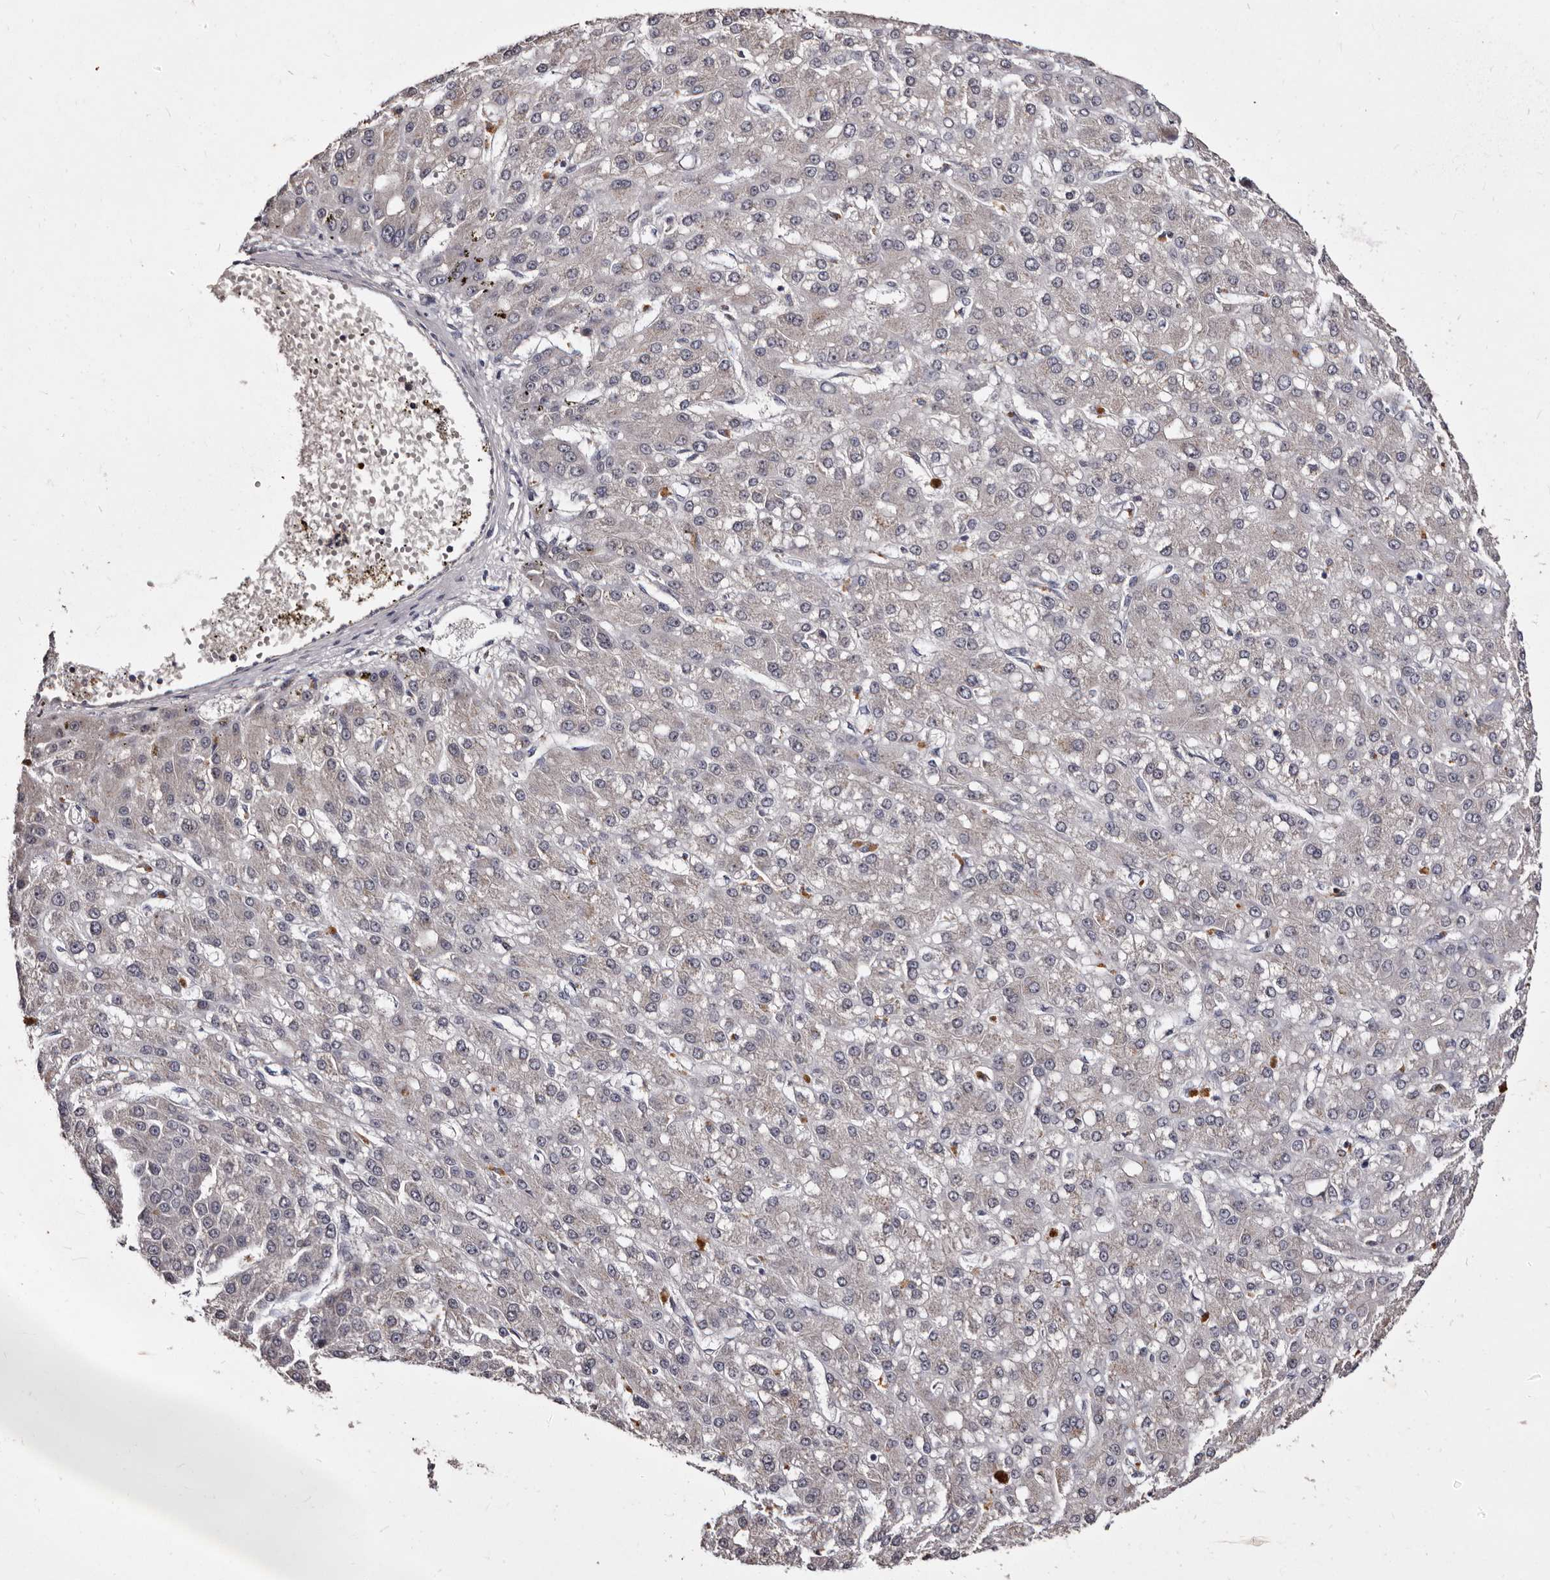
{"staining": {"intensity": "negative", "quantity": "none", "location": "none"}, "tissue": "liver cancer", "cell_type": "Tumor cells", "image_type": "cancer", "snomed": [{"axis": "morphology", "description": "Carcinoma, Hepatocellular, NOS"}, {"axis": "topography", "description": "Liver"}], "caption": "A histopathology image of liver hepatocellular carcinoma stained for a protein displays no brown staining in tumor cells.", "gene": "LANCL2", "patient": {"sex": "male", "age": 67}}